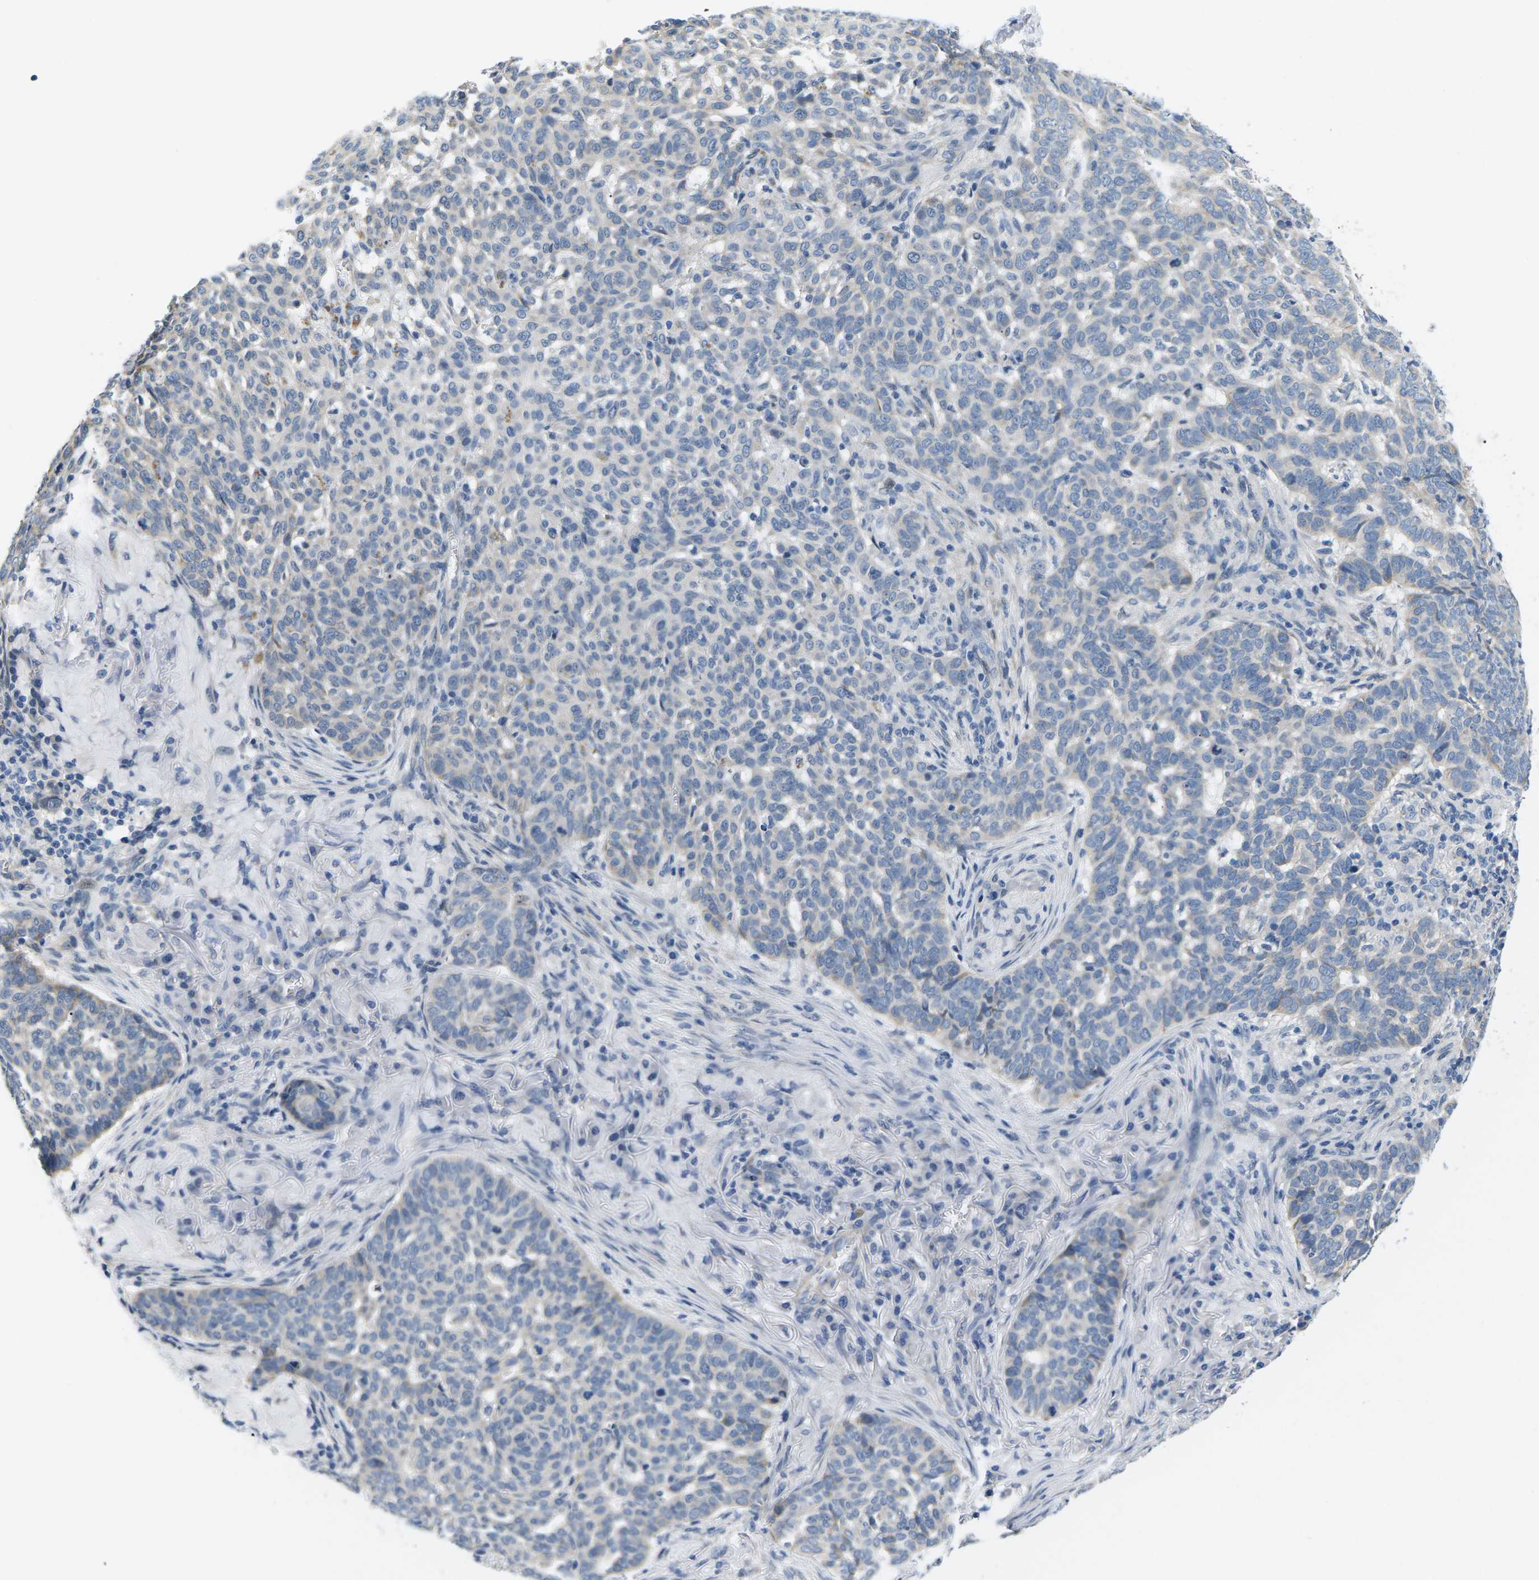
{"staining": {"intensity": "negative", "quantity": "none", "location": "none"}, "tissue": "skin cancer", "cell_type": "Tumor cells", "image_type": "cancer", "snomed": [{"axis": "morphology", "description": "Basal cell carcinoma"}, {"axis": "topography", "description": "Skin"}], "caption": "This is a image of IHC staining of skin cancer, which shows no expression in tumor cells.", "gene": "TSPAN2", "patient": {"sex": "male", "age": 85}}